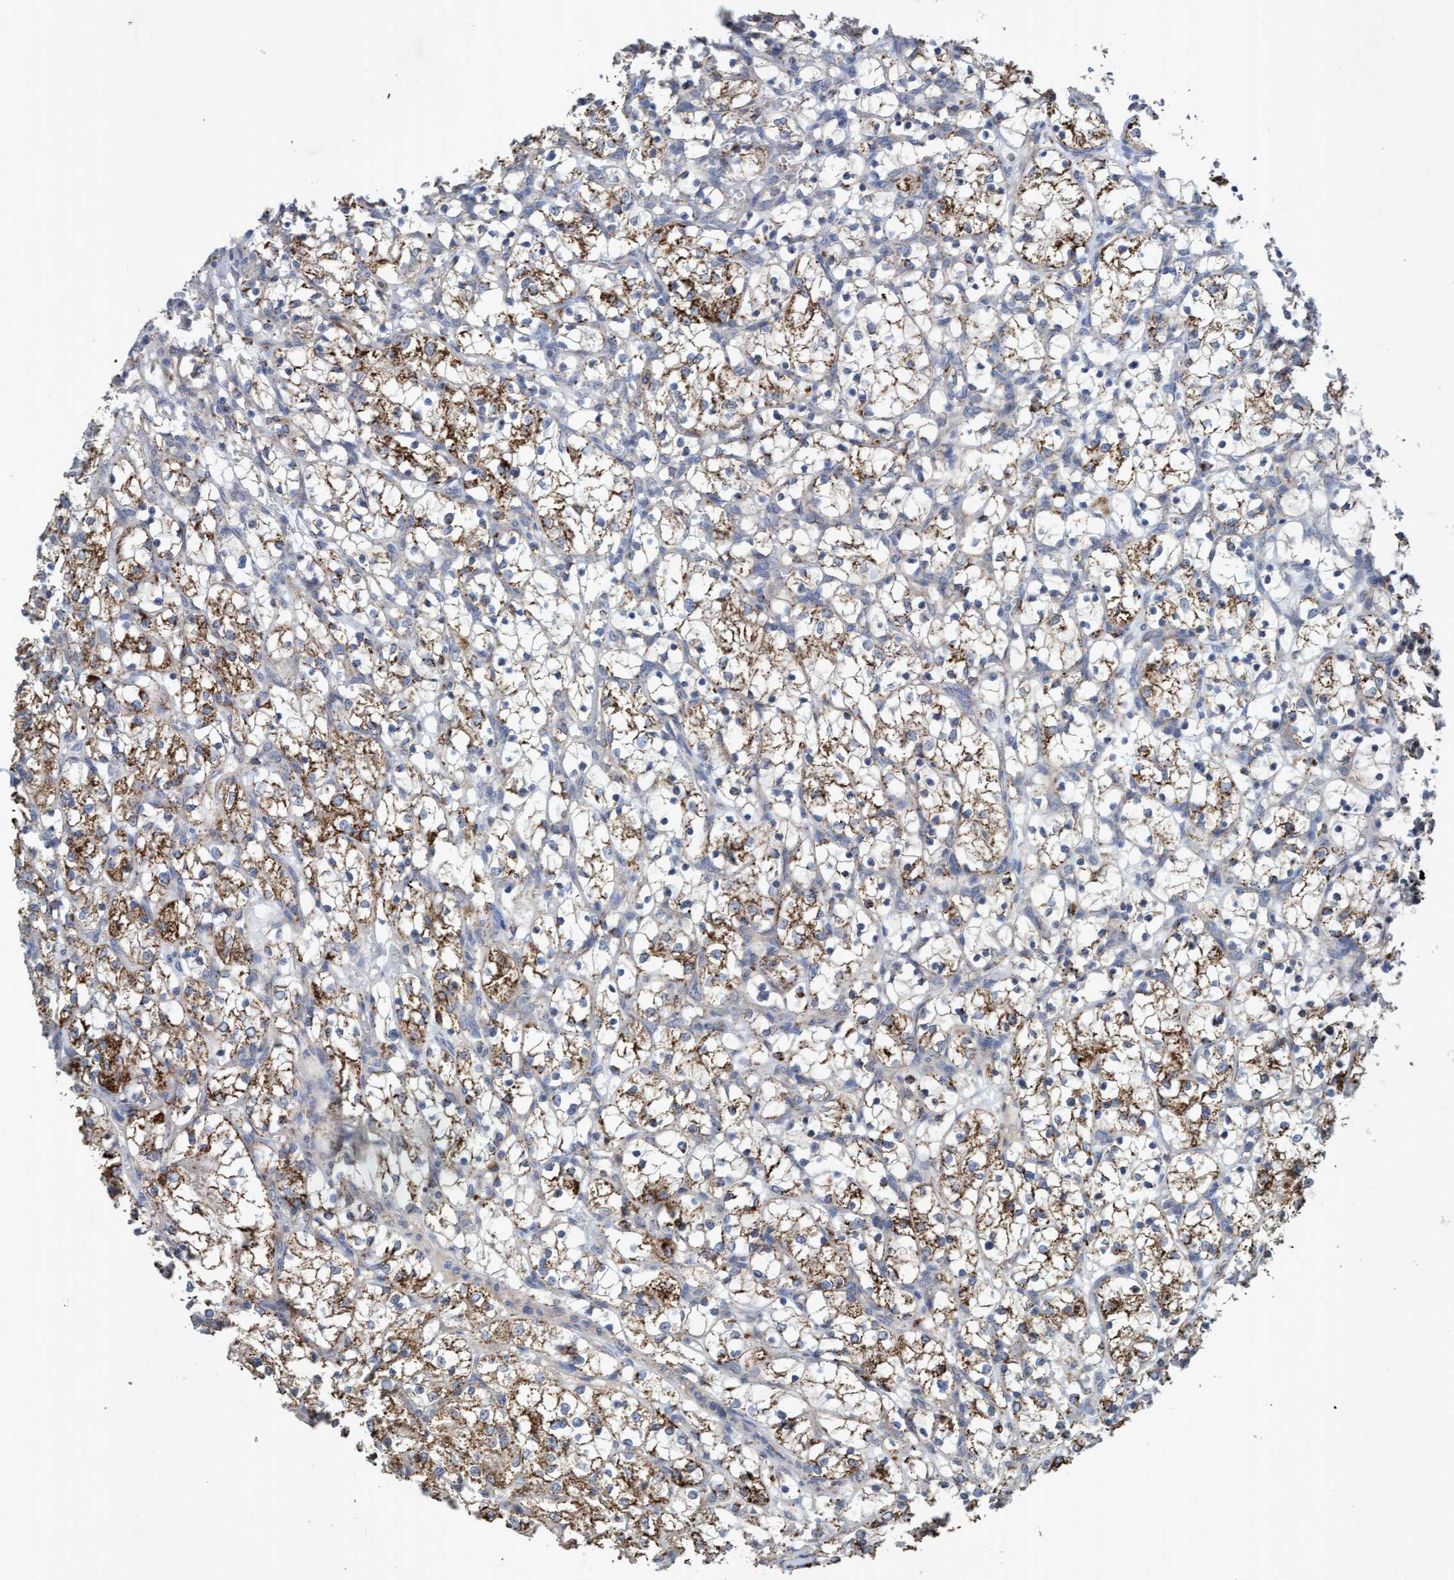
{"staining": {"intensity": "moderate", "quantity": "25%-75%", "location": "cytoplasmic/membranous"}, "tissue": "renal cancer", "cell_type": "Tumor cells", "image_type": "cancer", "snomed": [{"axis": "morphology", "description": "Adenocarcinoma, NOS"}, {"axis": "topography", "description": "Kidney"}], "caption": "Tumor cells reveal moderate cytoplasmic/membranous expression in approximately 25%-75% of cells in renal cancer (adenocarcinoma). The staining is performed using DAB (3,3'-diaminobenzidine) brown chromogen to label protein expression. The nuclei are counter-stained blue using hematoxylin.", "gene": "ATPAF2", "patient": {"sex": "female", "age": 69}}